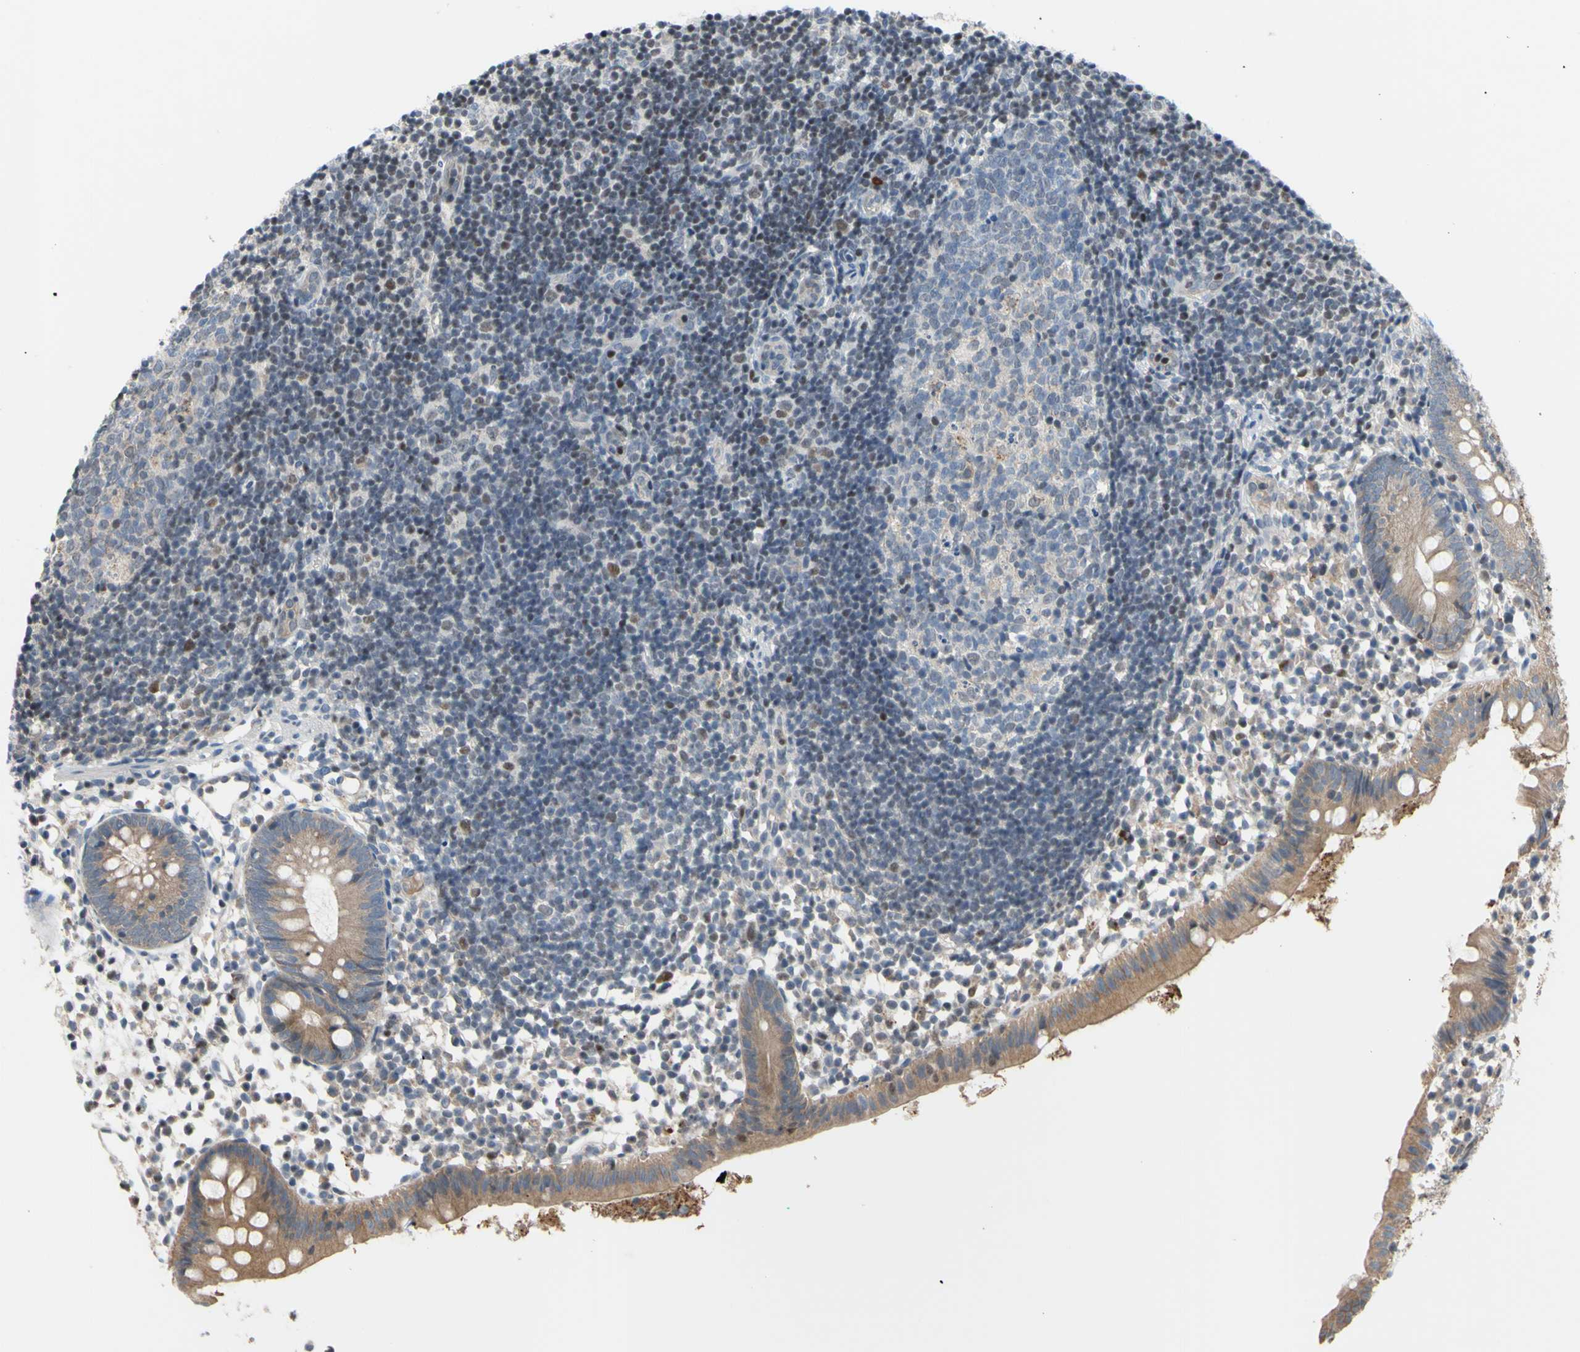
{"staining": {"intensity": "moderate", "quantity": ">75%", "location": "cytoplasmic/membranous"}, "tissue": "appendix", "cell_type": "Glandular cells", "image_type": "normal", "snomed": [{"axis": "morphology", "description": "Normal tissue, NOS"}, {"axis": "topography", "description": "Appendix"}], "caption": "A high-resolution photomicrograph shows immunohistochemistry staining of unremarkable appendix, which demonstrates moderate cytoplasmic/membranous positivity in about >75% of glandular cells.", "gene": "SP4", "patient": {"sex": "female", "age": 20}}